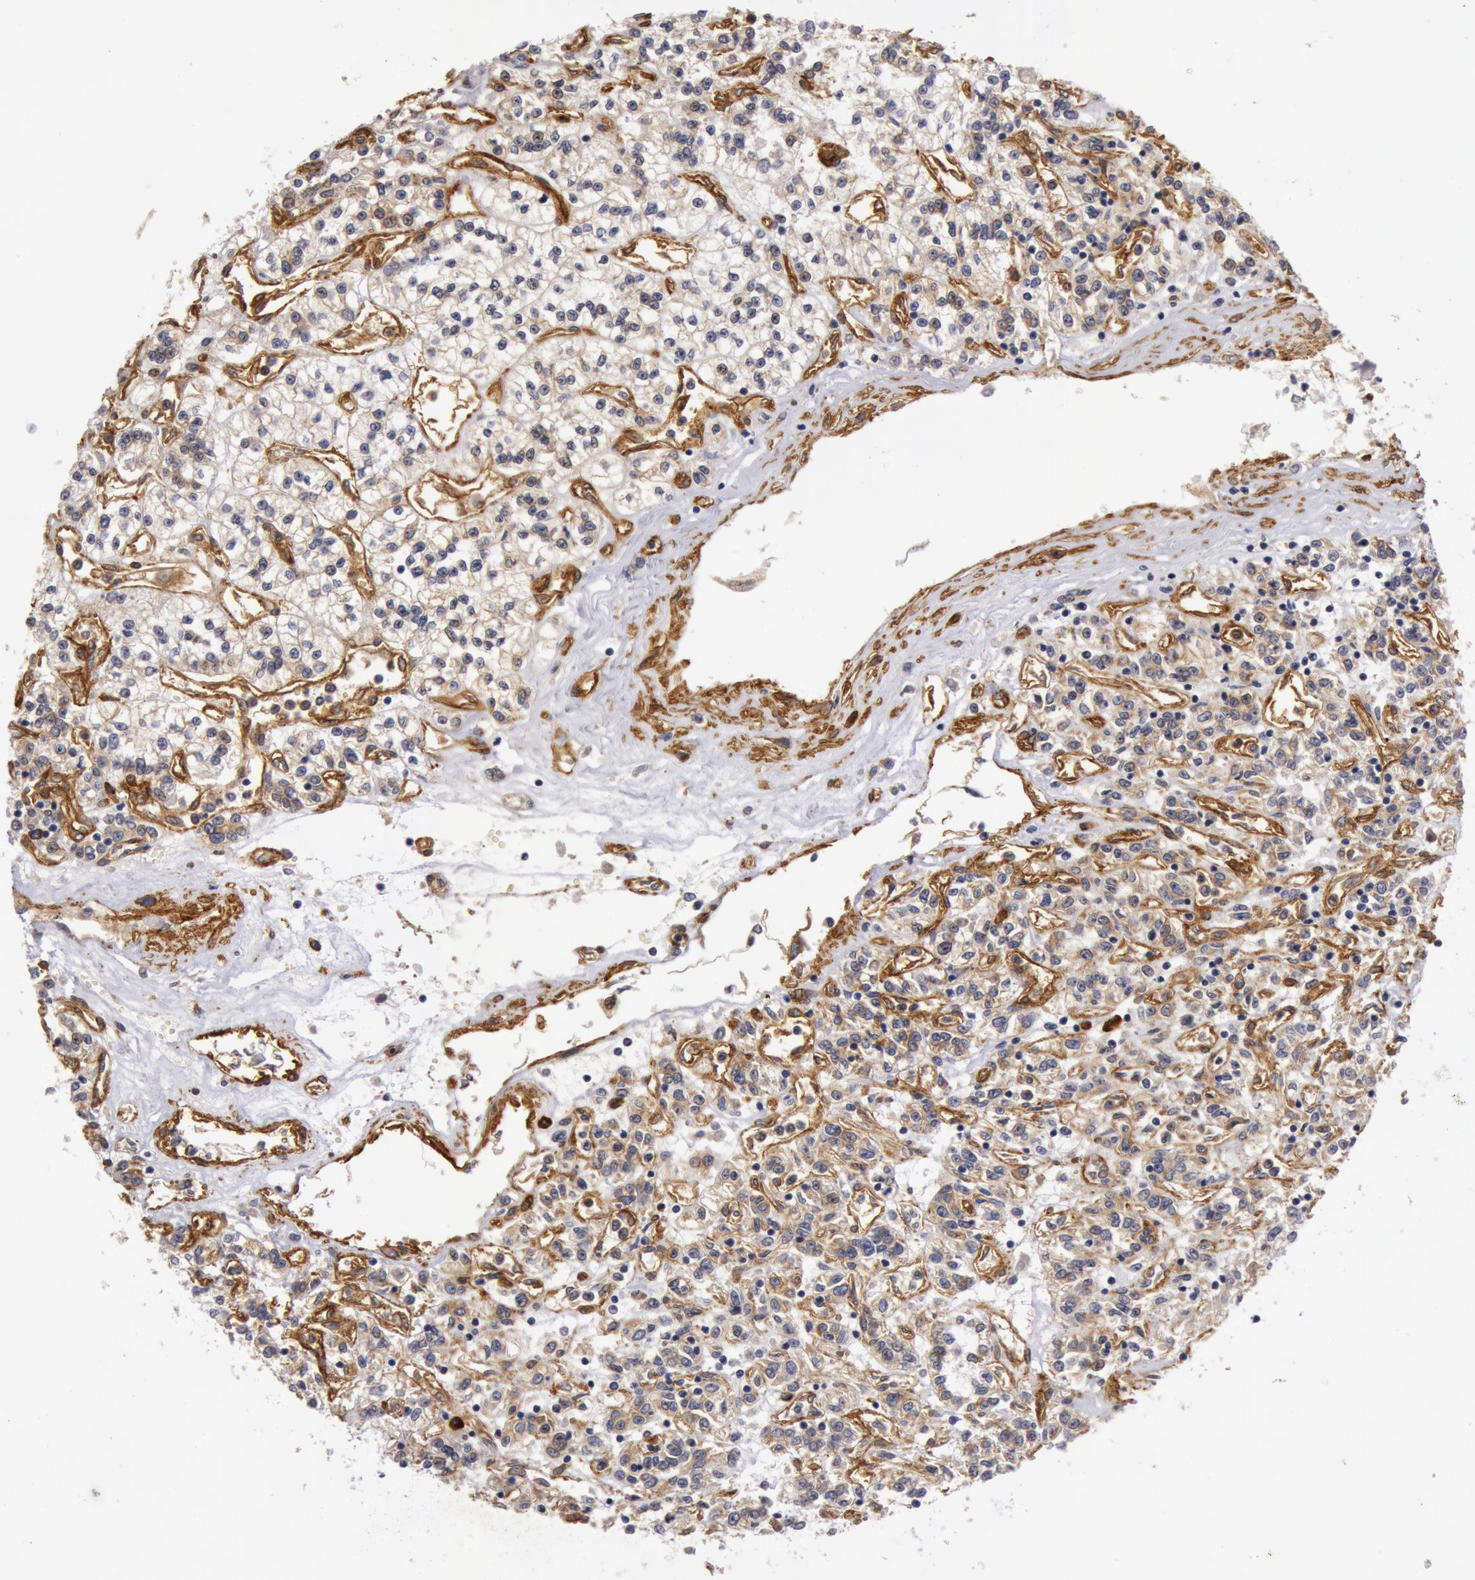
{"staining": {"intensity": "weak", "quantity": "25%-75%", "location": "cytoplasmic/membranous"}, "tissue": "renal cancer", "cell_type": "Tumor cells", "image_type": "cancer", "snomed": [{"axis": "morphology", "description": "Adenocarcinoma, NOS"}, {"axis": "topography", "description": "Kidney"}], "caption": "This is a histology image of immunohistochemistry (IHC) staining of renal adenocarcinoma, which shows weak expression in the cytoplasmic/membranous of tumor cells.", "gene": "IL23A", "patient": {"sex": "female", "age": 76}}